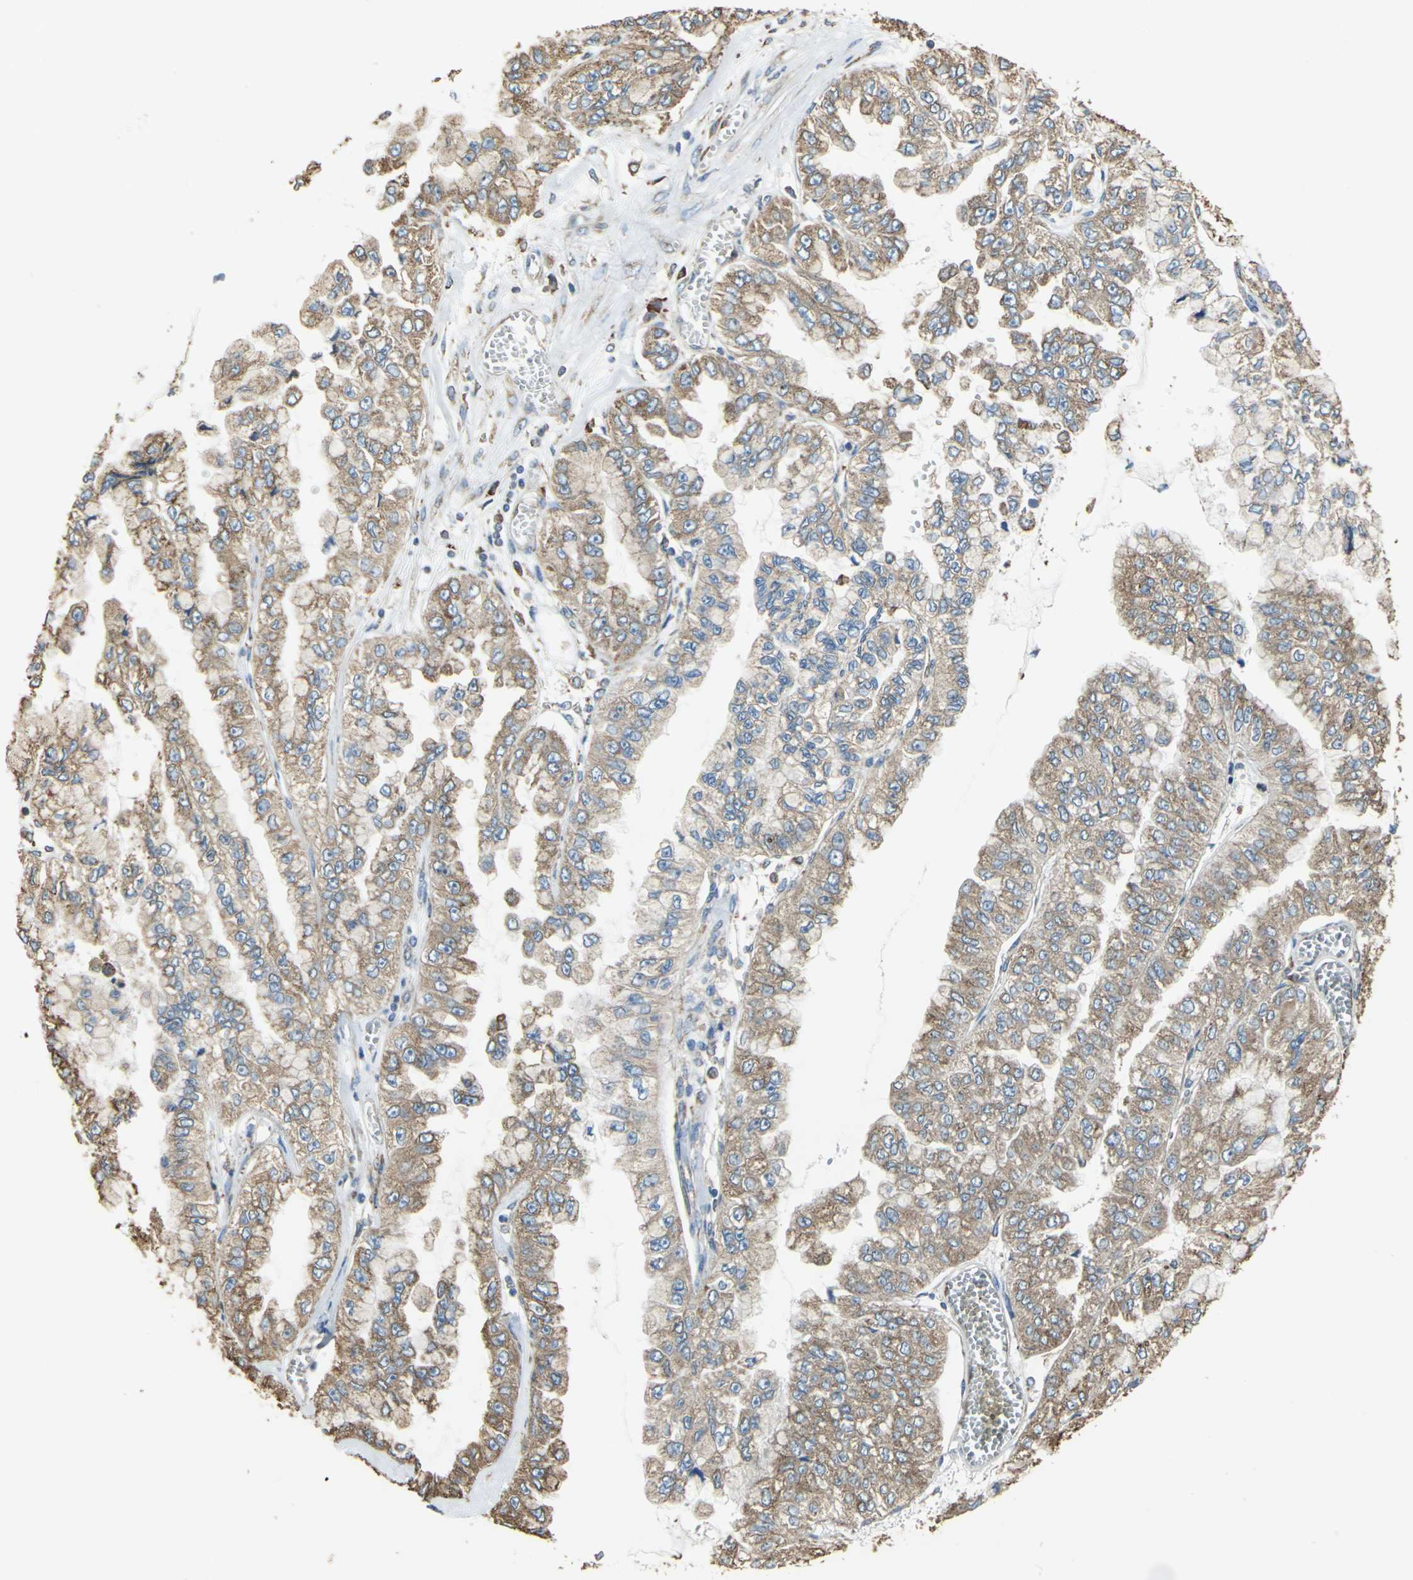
{"staining": {"intensity": "strong", "quantity": ">75%", "location": "cytoplasmic/membranous"}, "tissue": "liver cancer", "cell_type": "Tumor cells", "image_type": "cancer", "snomed": [{"axis": "morphology", "description": "Cholangiocarcinoma"}, {"axis": "topography", "description": "Liver"}], "caption": "Immunohistochemistry of human liver cancer (cholangiocarcinoma) demonstrates high levels of strong cytoplasmic/membranous staining in about >75% of tumor cells.", "gene": "GPANK1", "patient": {"sex": "female", "age": 79}}